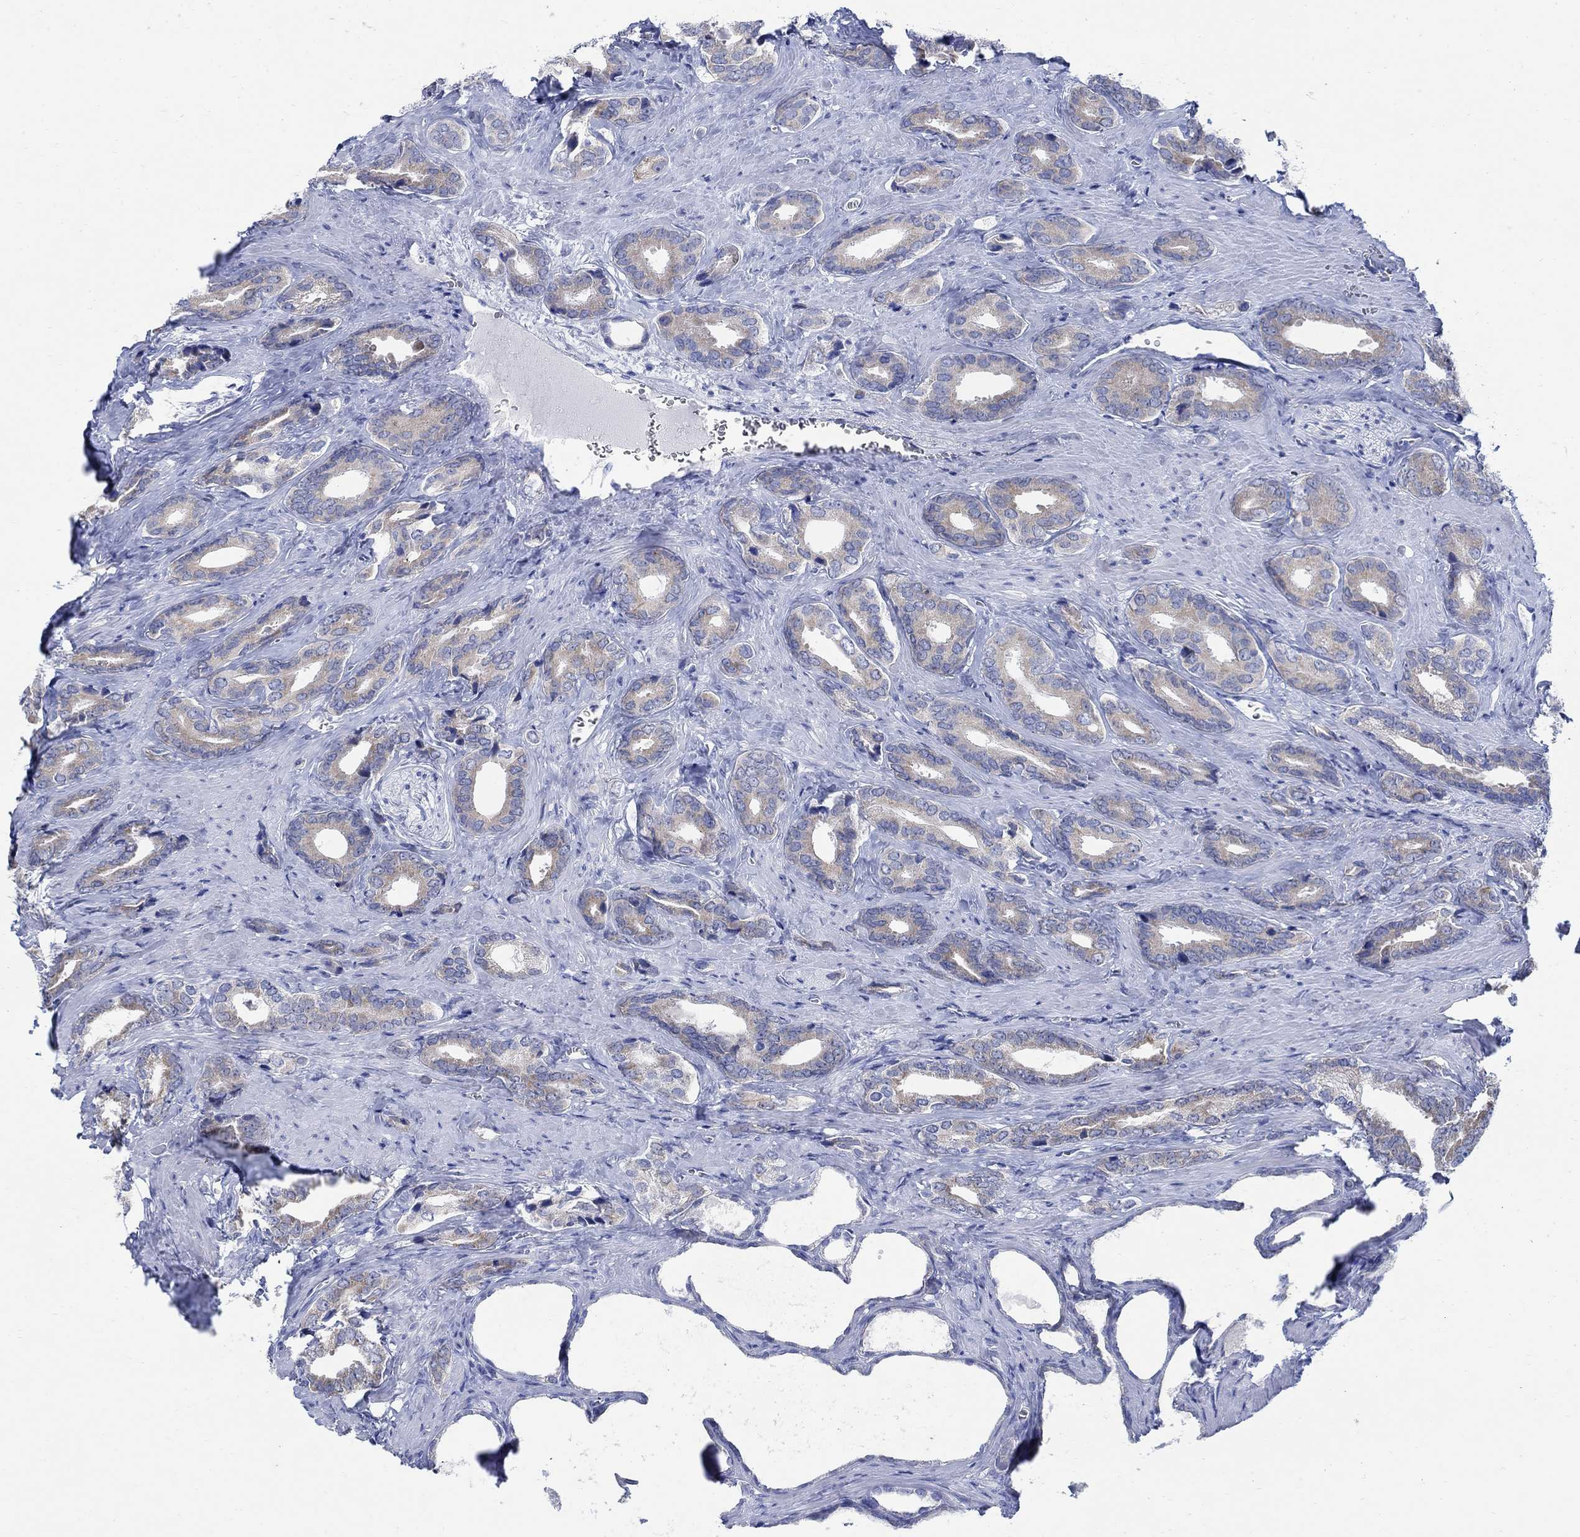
{"staining": {"intensity": "weak", "quantity": ">75%", "location": "cytoplasmic/membranous"}, "tissue": "prostate cancer", "cell_type": "Tumor cells", "image_type": "cancer", "snomed": [{"axis": "morphology", "description": "Adenocarcinoma, NOS"}, {"axis": "topography", "description": "Prostate"}], "caption": "Immunohistochemistry (IHC) of human prostate cancer (adenocarcinoma) shows low levels of weak cytoplasmic/membranous expression in approximately >75% of tumor cells.", "gene": "ZDHHC14", "patient": {"sex": "male", "age": 66}}